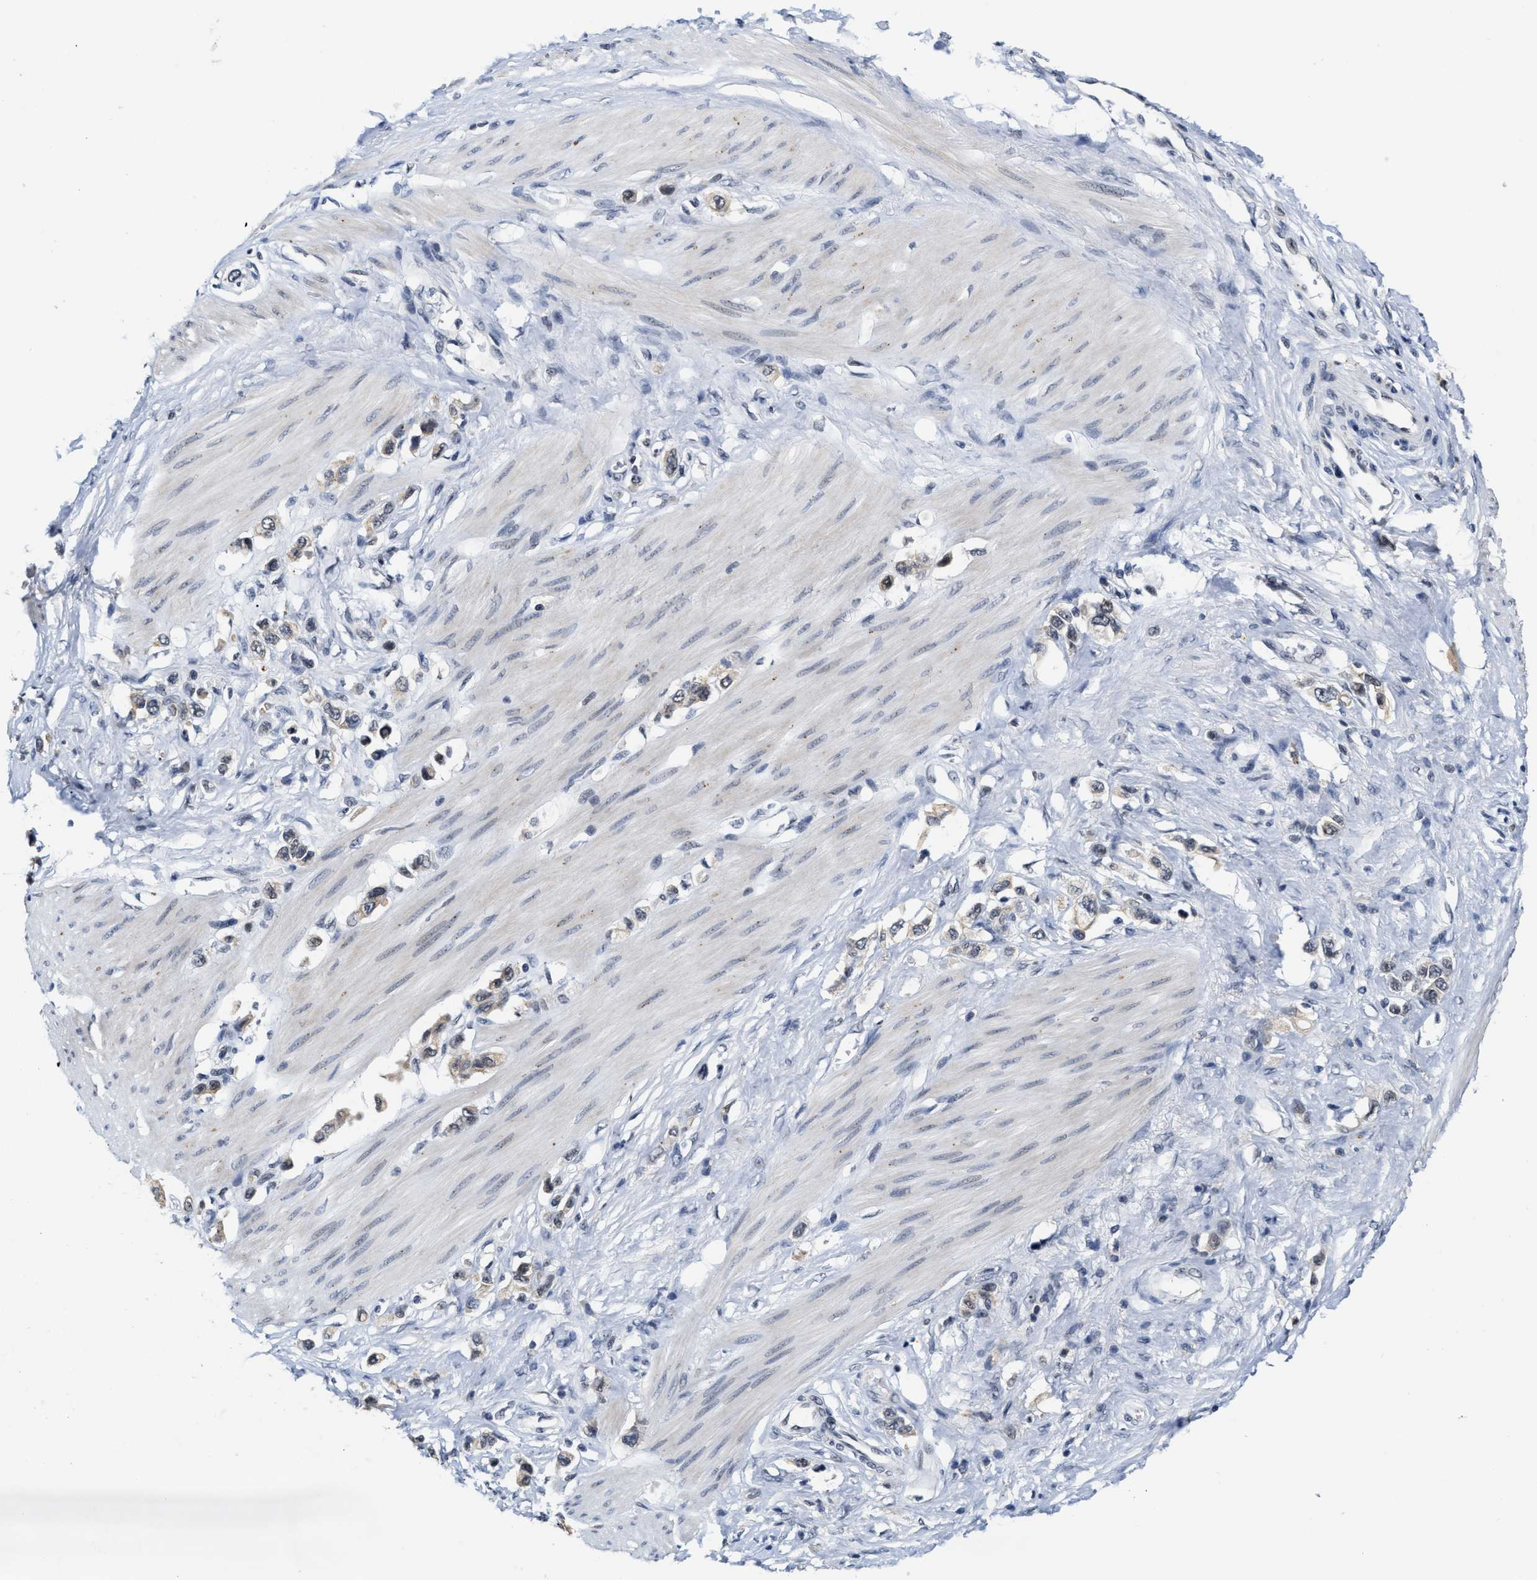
{"staining": {"intensity": "negative", "quantity": "none", "location": "none"}, "tissue": "stomach cancer", "cell_type": "Tumor cells", "image_type": "cancer", "snomed": [{"axis": "morphology", "description": "Adenocarcinoma, NOS"}, {"axis": "topography", "description": "Stomach"}], "caption": "This photomicrograph is of adenocarcinoma (stomach) stained with IHC to label a protein in brown with the nuclei are counter-stained blue. There is no positivity in tumor cells. (DAB immunohistochemistry (IHC), high magnification).", "gene": "INIP", "patient": {"sex": "female", "age": 65}}